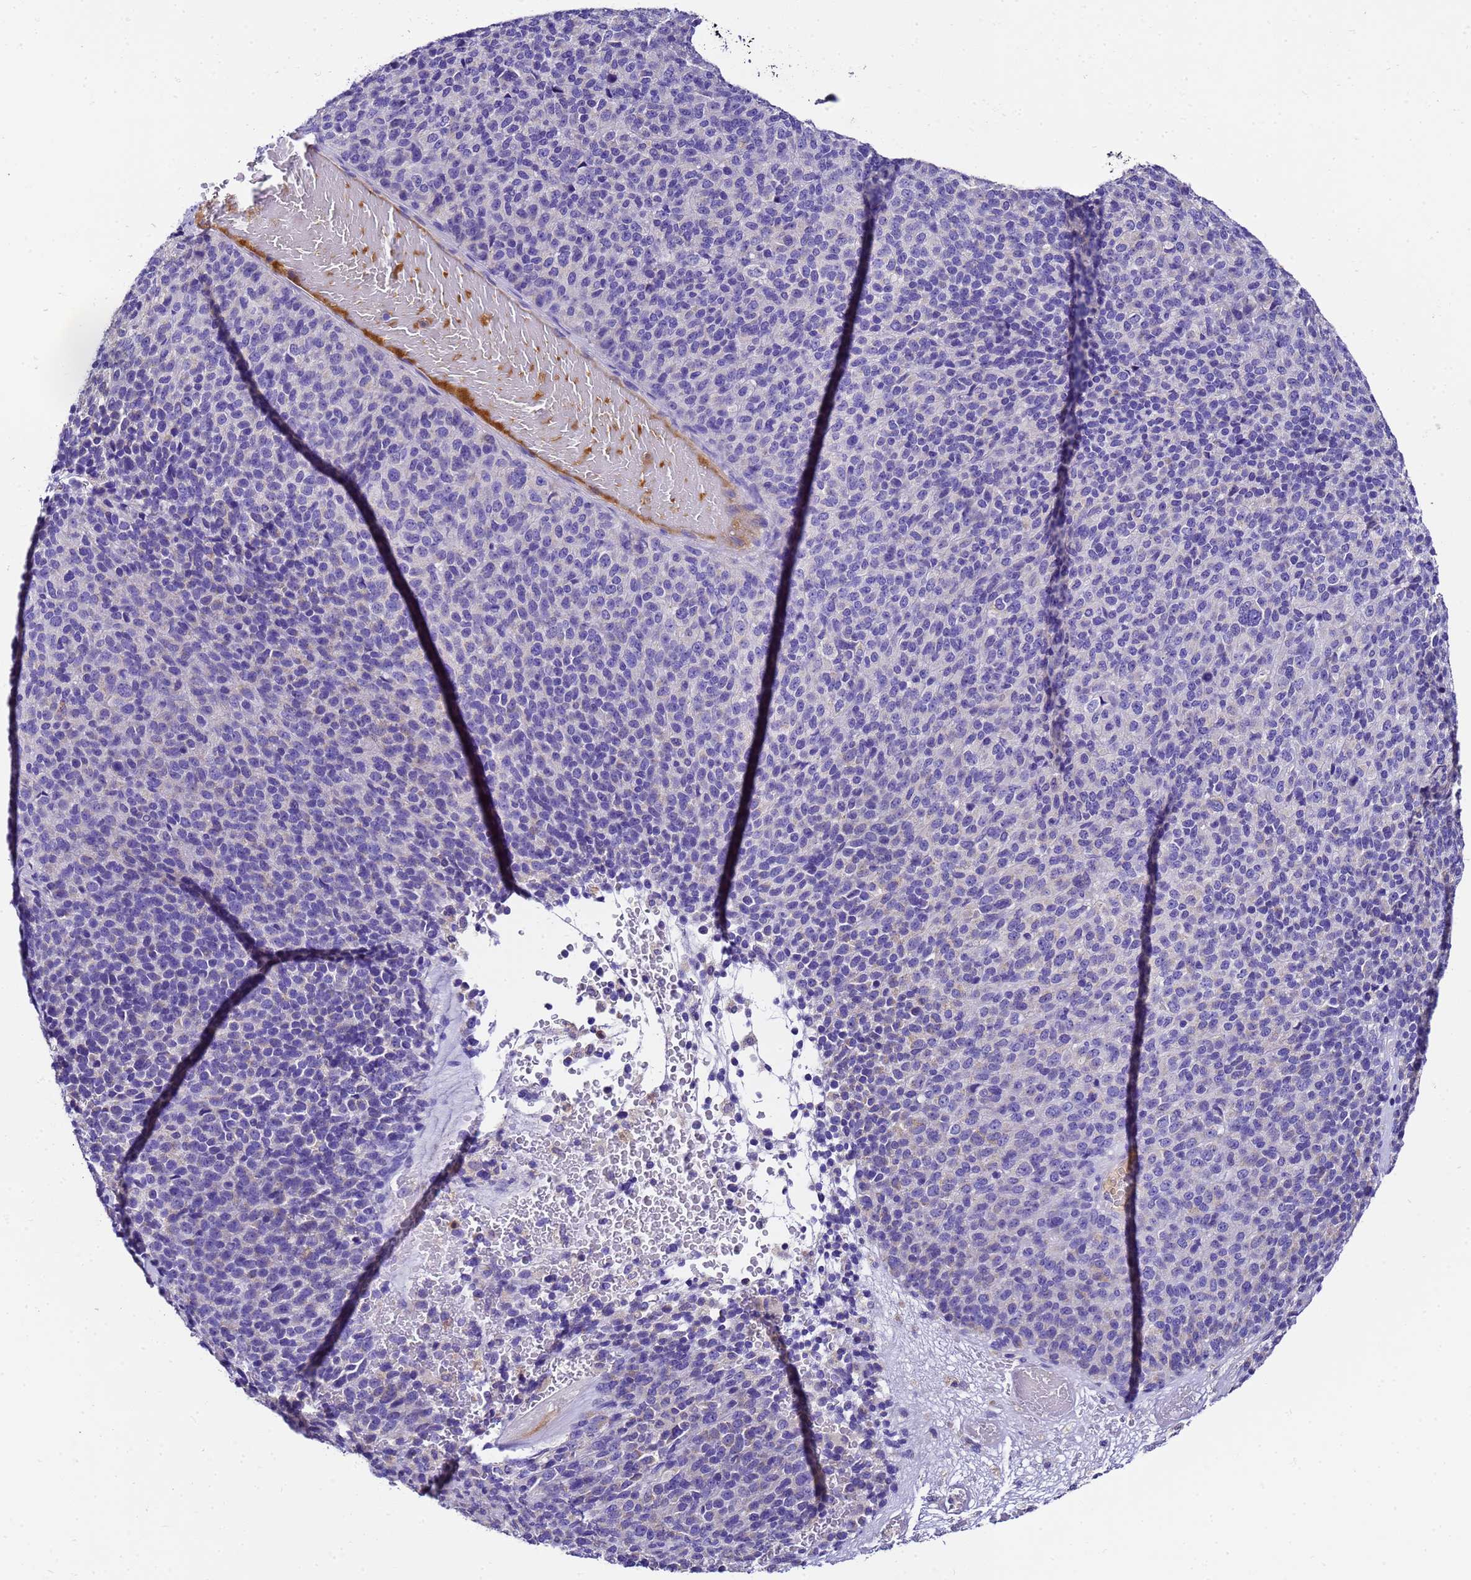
{"staining": {"intensity": "negative", "quantity": "none", "location": "none"}, "tissue": "melanoma", "cell_type": "Tumor cells", "image_type": "cancer", "snomed": [{"axis": "morphology", "description": "Malignant melanoma, Metastatic site"}, {"axis": "topography", "description": "Brain"}], "caption": "Protein analysis of melanoma demonstrates no significant staining in tumor cells.", "gene": "UGT2A1", "patient": {"sex": "female", "age": 56}}